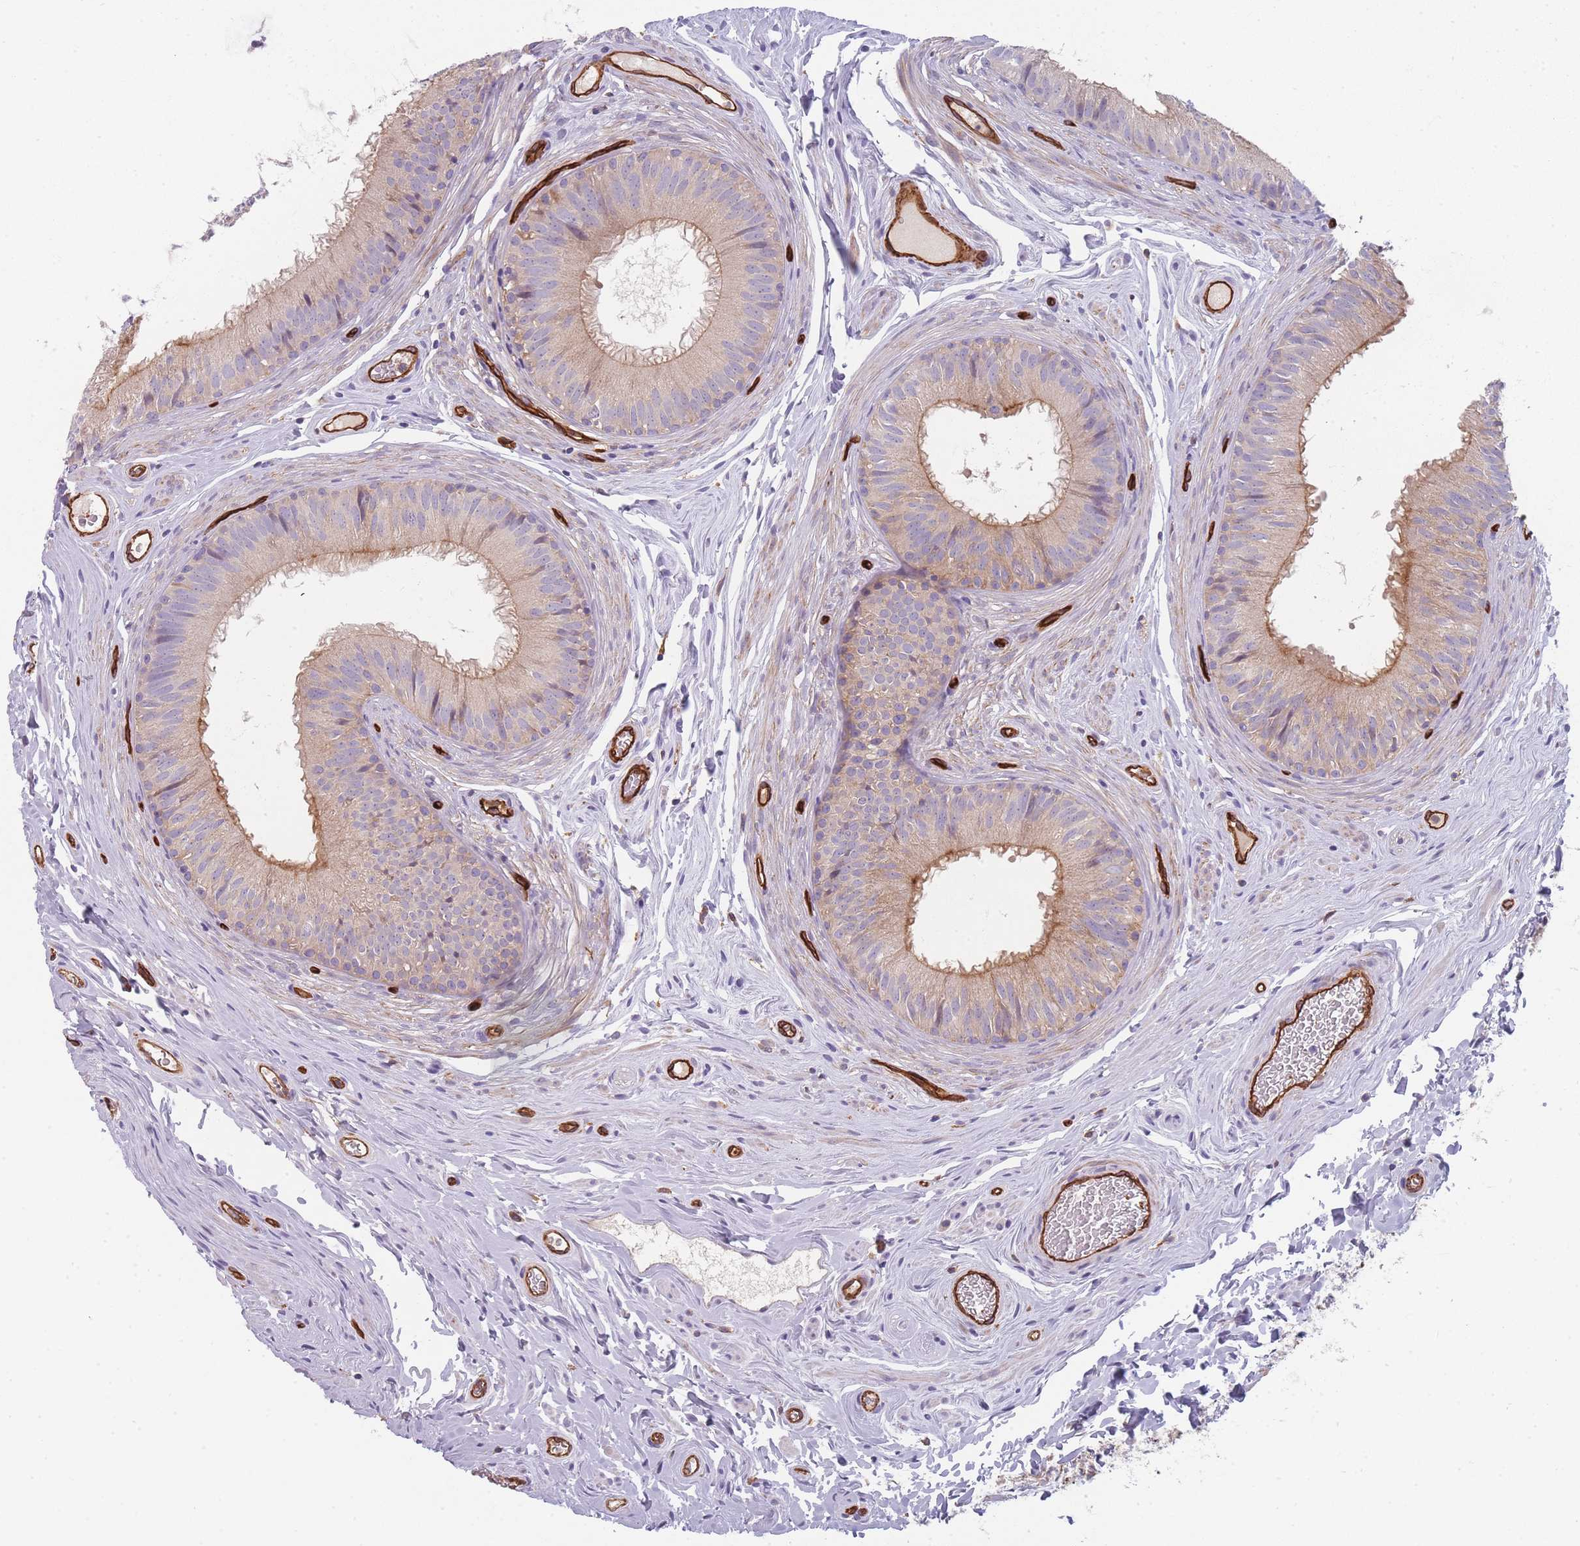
{"staining": {"intensity": "moderate", "quantity": "25%-75%", "location": "cytoplasmic/membranous"}, "tissue": "epididymis", "cell_type": "Glandular cells", "image_type": "normal", "snomed": [{"axis": "morphology", "description": "Normal tissue, NOS"}, {"axis": "topography", "description": "Epididymis, spermatic cord, NOS"}], "caption": "DAB (3,3'-diaminobenzidine) immunohistochemical staining of benign human epididymis reveals moderate cytoplasmic/membranous protein expression in approximately 25%-75% of glandular cells.", "gene": "CD300LF", "patient": {"sex": "male", "age": 25}}